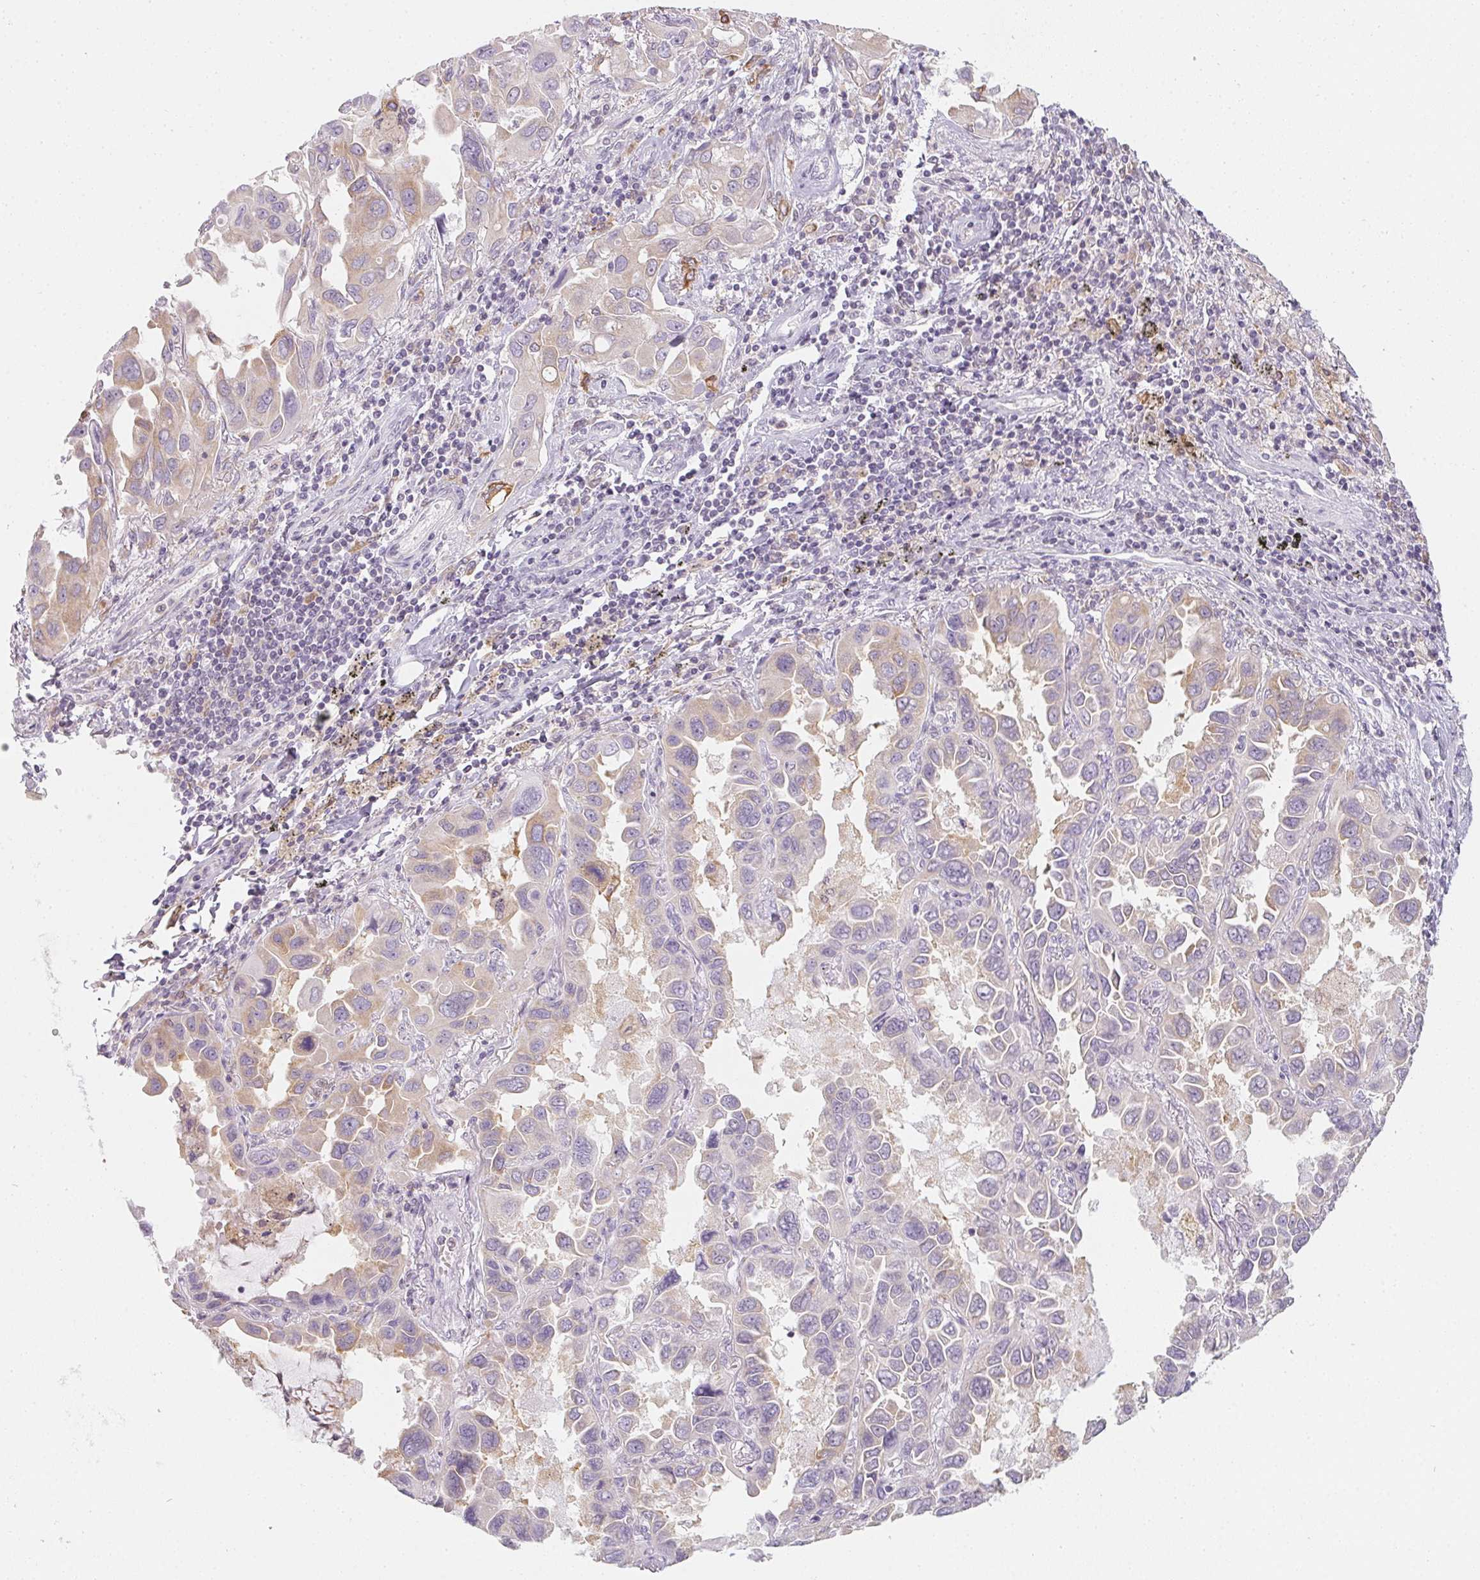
{"staining": {"intensity": "weak", "quantity": "<25%", "location": "cytoplasmic/membranous"}, "tissue": "lung cancer", "cell_type": "Tumor cells", "image_type": "cancer", "snomed": [{"axis": "morphology", "description": "Adenocarcinoma, NOS"}, {"axis": "topography", "description": "Lung"}], "caption": "Tumor cells are negative for brown protein staining in lung adenocarcinoma.", "gene": "SOAT1", "patient": {"sex": "male", "age": 64}}